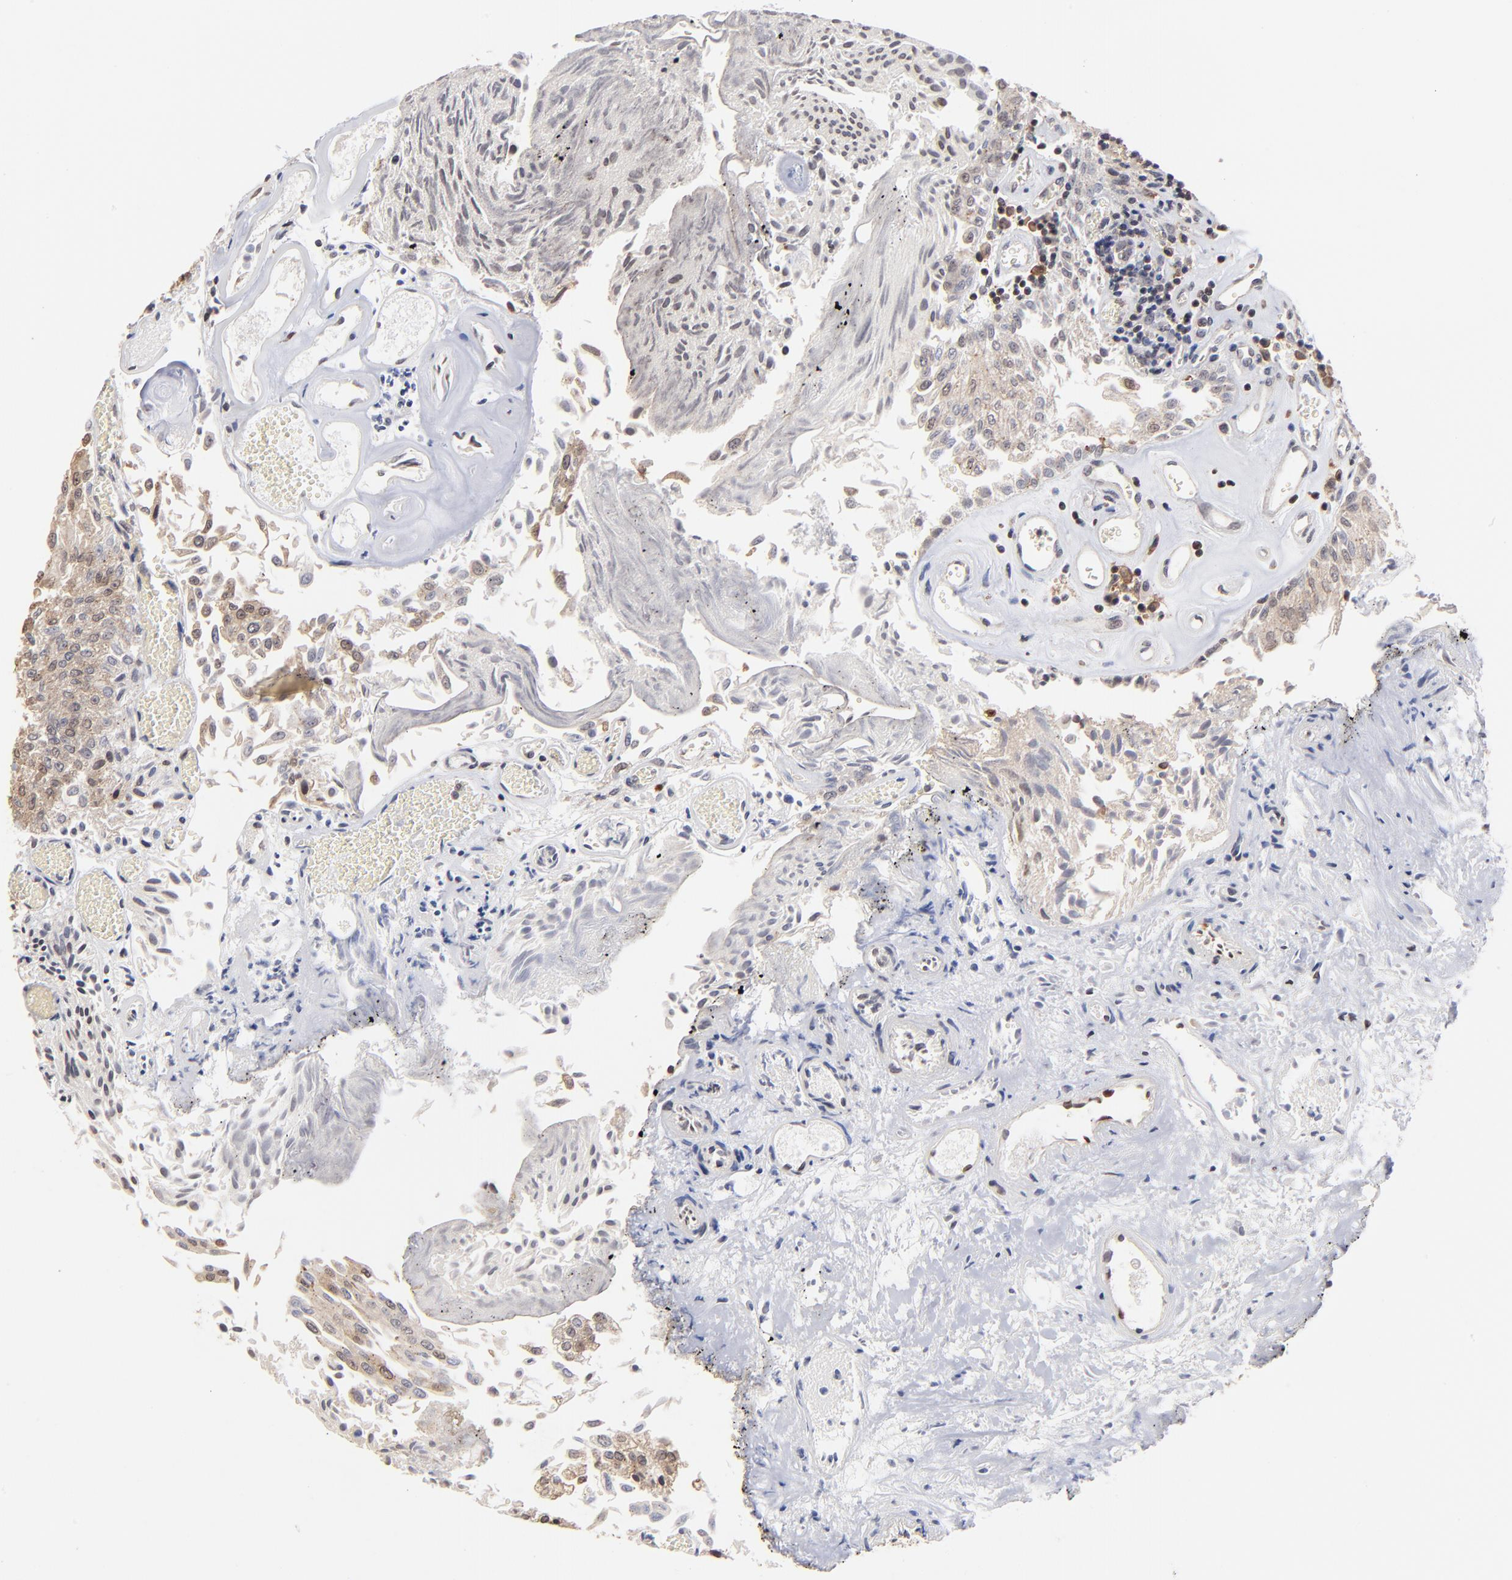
{"staining": {"intensity": "weak", "quantity": "<25%", "location": "nuclear"}, "tissue": "urothelial cancer", "cell_type": "Tumor cells", "image_type": "cancer", "snomed": [{"axis": "morphology", "description": "Urothelial carcinoma, Low grade"}, {"axis": "topography", "description": "Urinary bladder"}], "caption": "Tumor cells show no significant expression in urothelial cancer.", "gene": "BRPF1", "patient": {"sex": "male", "age": 86}}